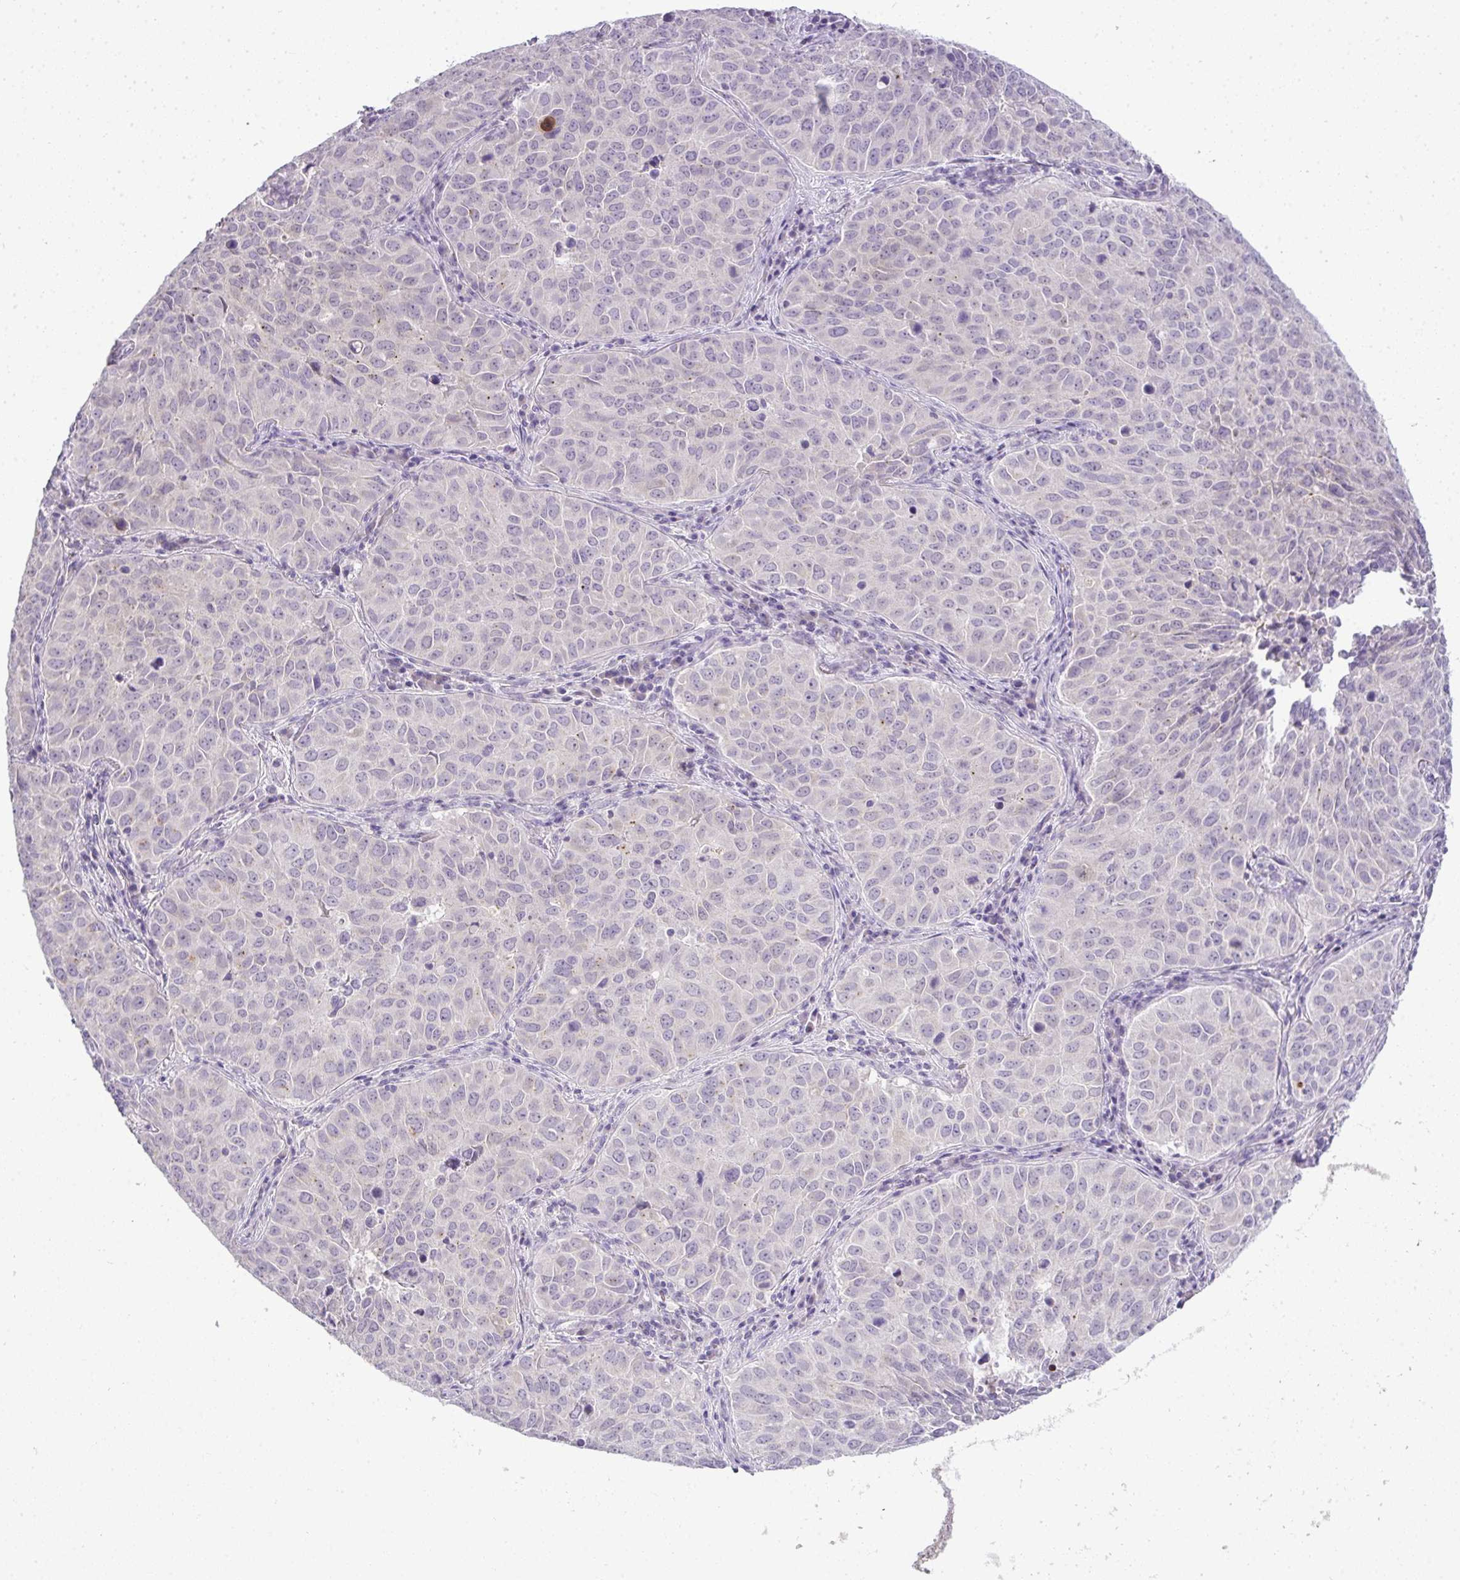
{"staining": {"intensity": "negative", "quantity": "none", "location": "none"}, "tissue": "lung cancer", "cell_type": "Tumor cells", "image_type": "cancer", "snomed": [{"axis": "morphology", "description": "Adenocarcinoma, NOS"}, {"axis": "topography", "description": "Lung"}], "caption": "Immunohistochemistry of human lung cancer (adenocarcinoma) demonstrates no staining in tumor cells. (DAB immunohistochemistry, high magnification).", "gene": "CMPK1", "patient": {"sex": "female", "age": 50}}